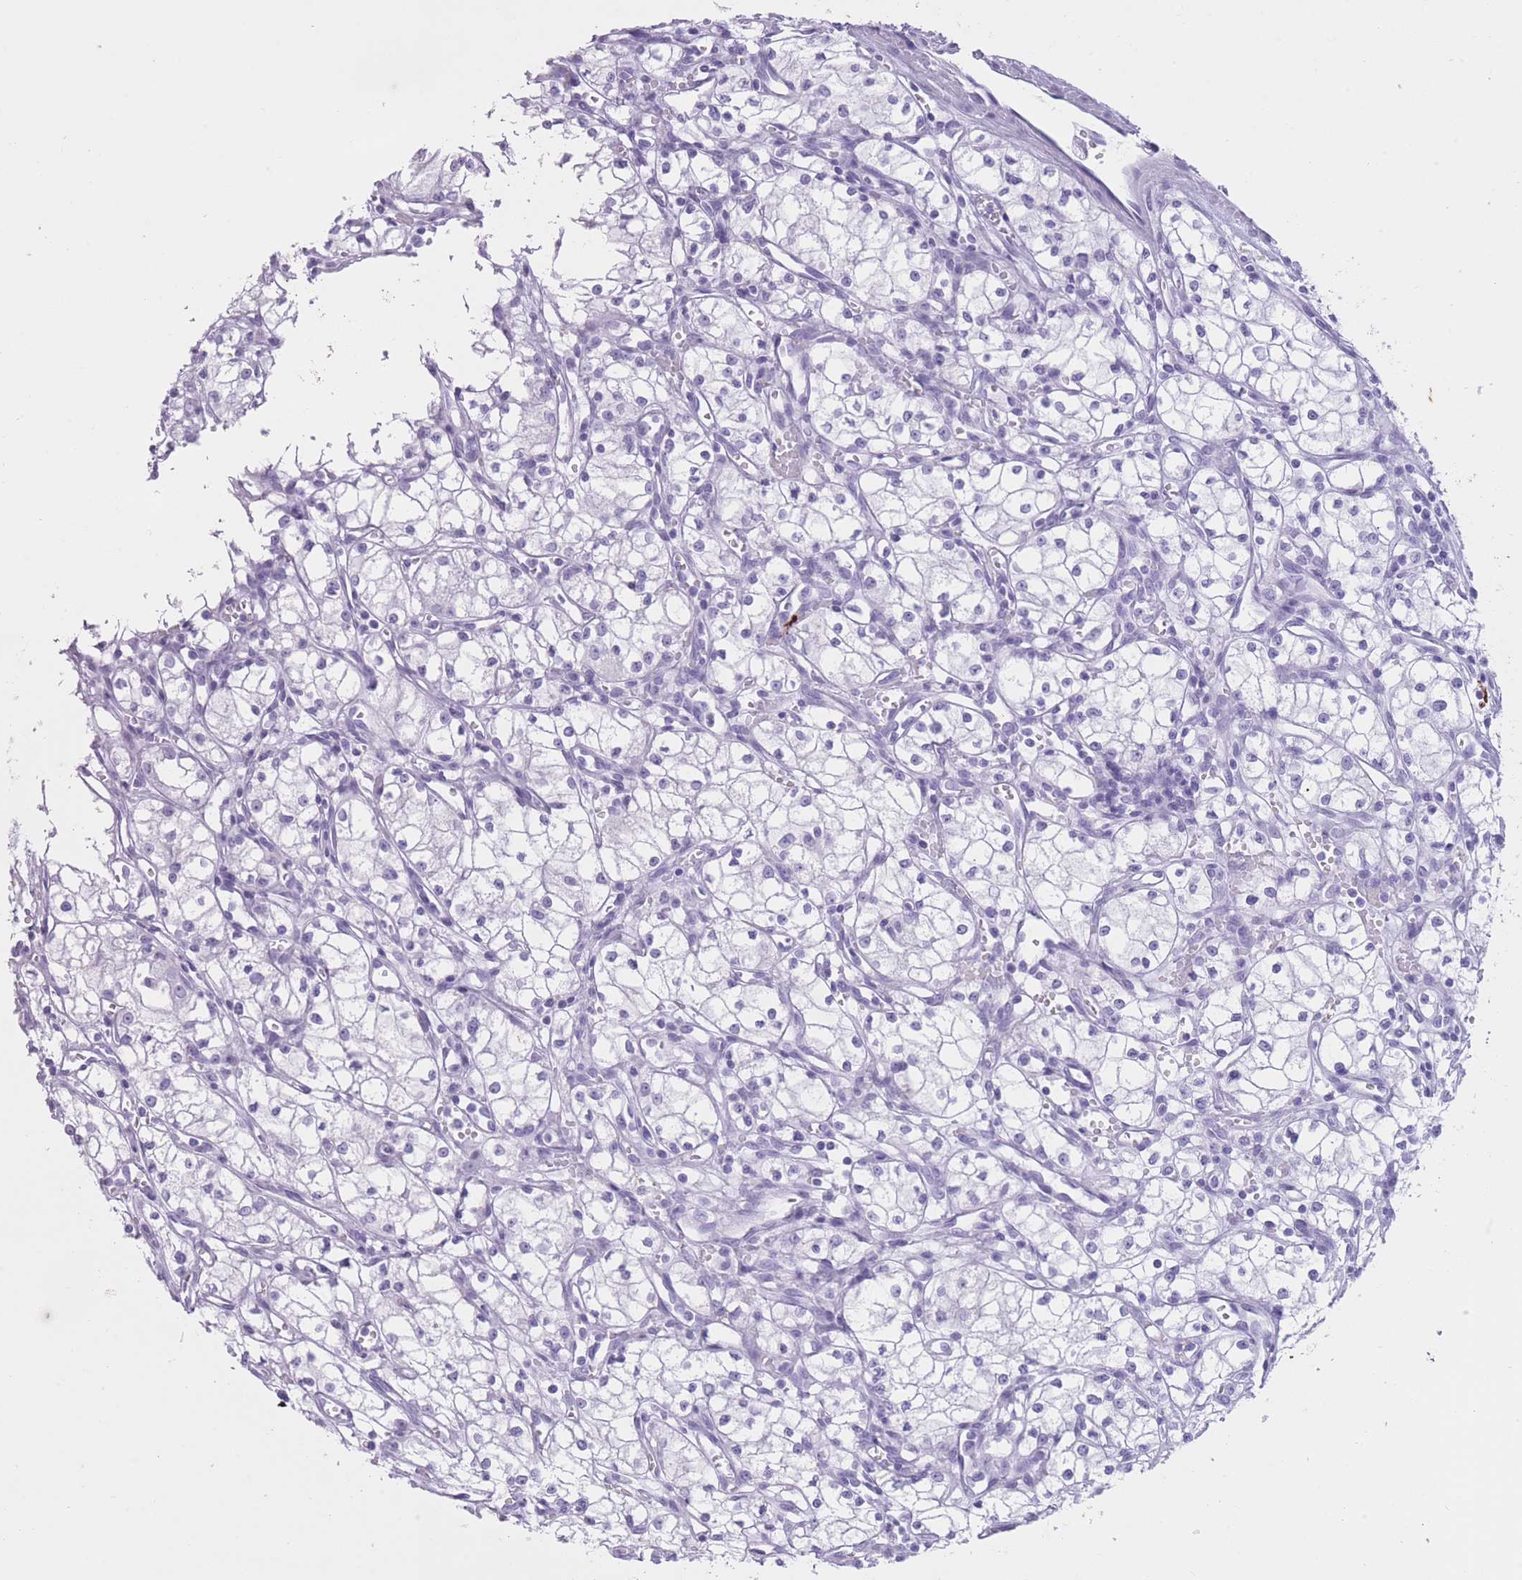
{"staining": {"intensity": "negative", "quantity": "none", "location": "none"}, "tissue": "renal cancer", "cell_type": "Tumor cells", "image_type": "cancer", "snomed": [{"axis": "morphology", "description": "Adenocarcinoma, NOS"}, {"axis": "topography", "description": "Kidney"}], "caption": "IHC image of neoplastic tissue: human renal cancer stained with DAB reveals no significant protein expression in tumor cells.", "gene": "OR4F21", "patient": {"sex": "male", "age": 59}}